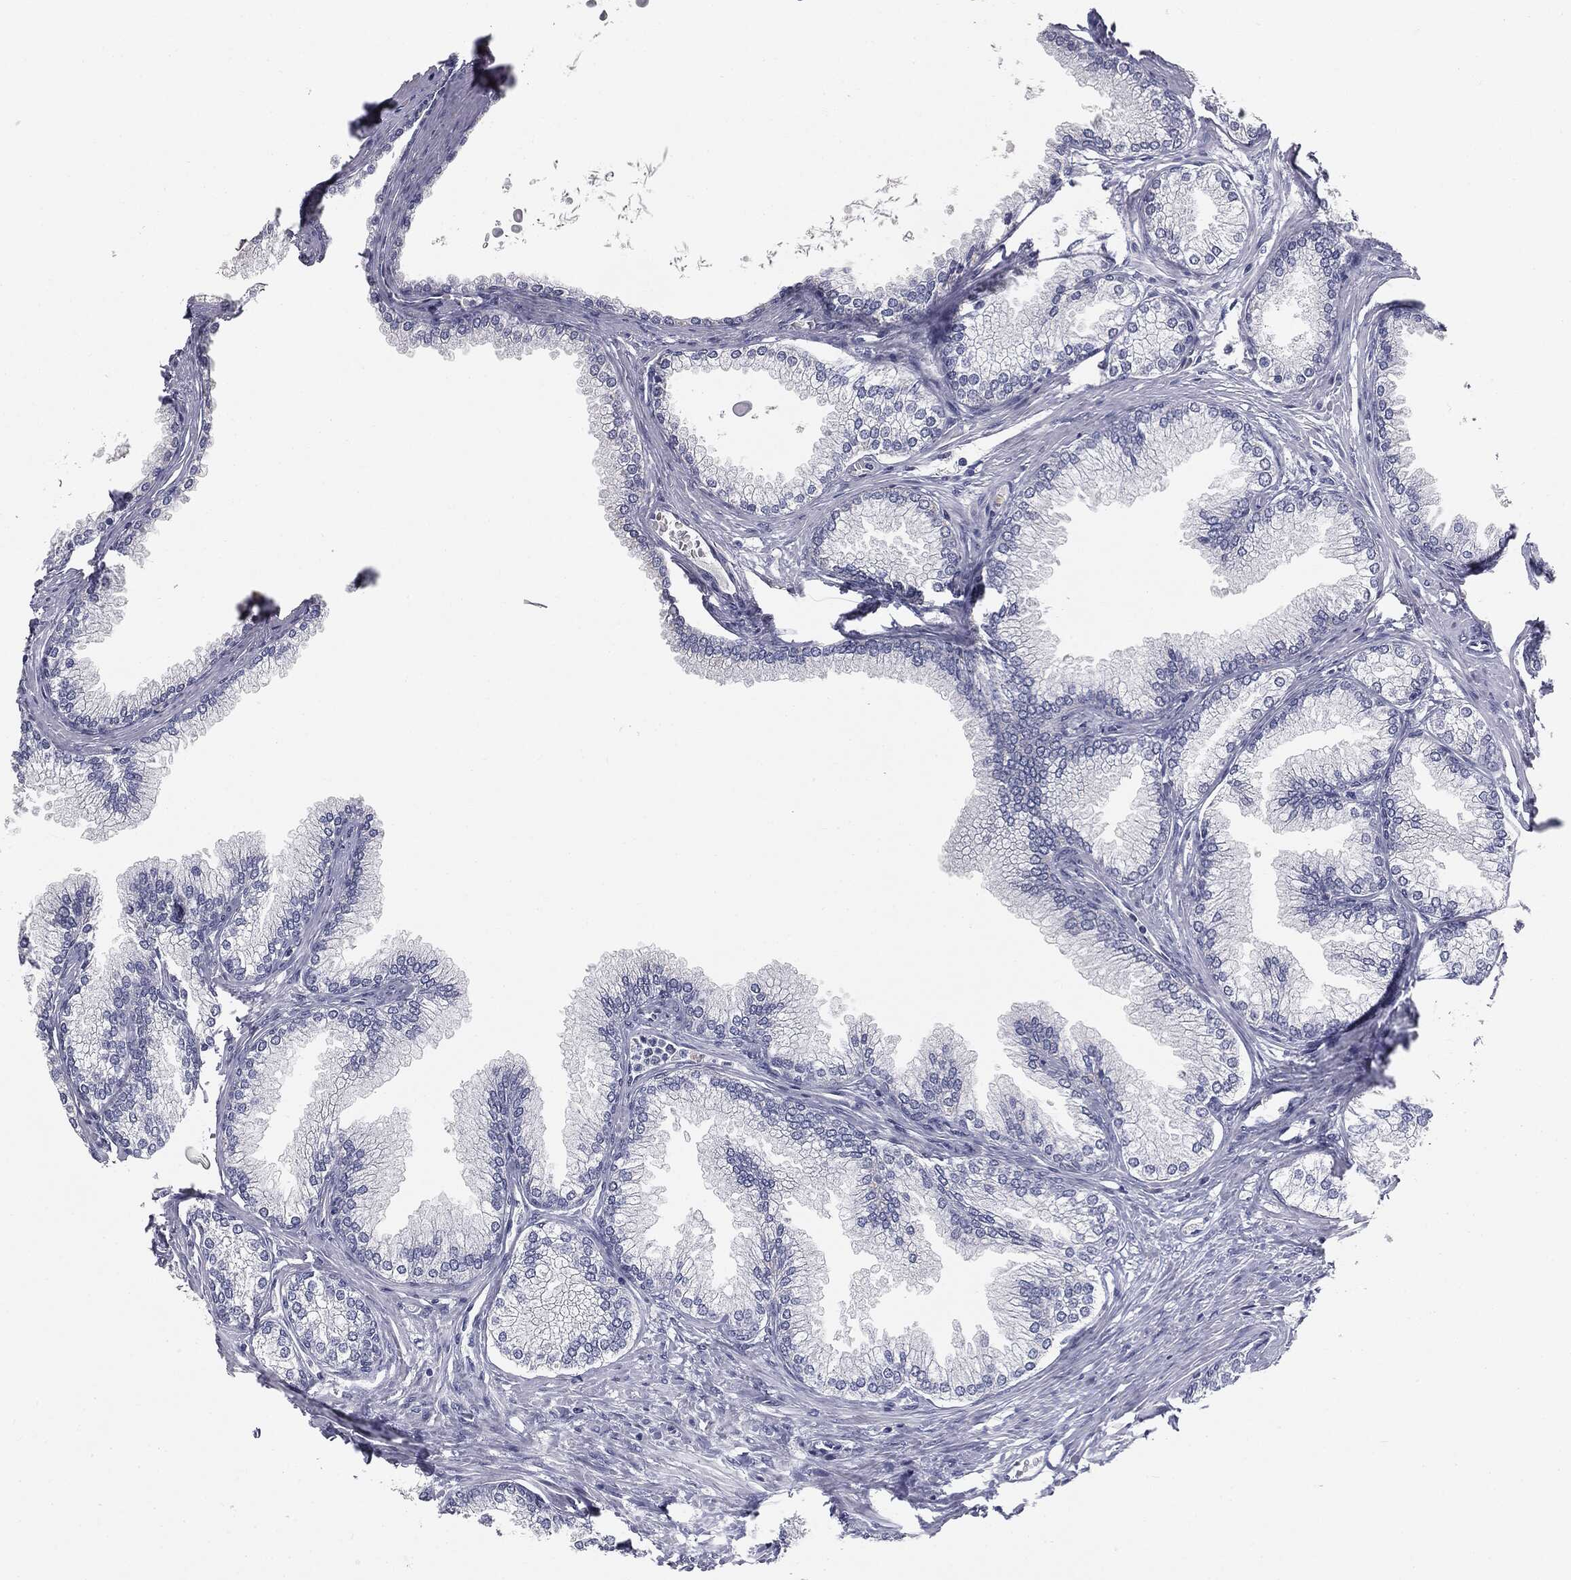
{"staining": {"intensity": "negative", "quantity": "none", "location": "none"}, "tissue": "prostate", "cell_type": "Glandular cells", "image_type": "normal", "snomed": [{"axis": "morphology", "description": "Normal tissue, NOS"}, {"axis": "topography", "description": "Prostate"}], "caption": "High magnification brightfield microscopy of normal prostate stained with DAB (brown) and counterstained with hematoxylin (blue): glandular cells show no significant positivity. Nuclei are stained in blue.", "gene": "MUC5AC", "patient": {"sex": "male", "age": 72}}